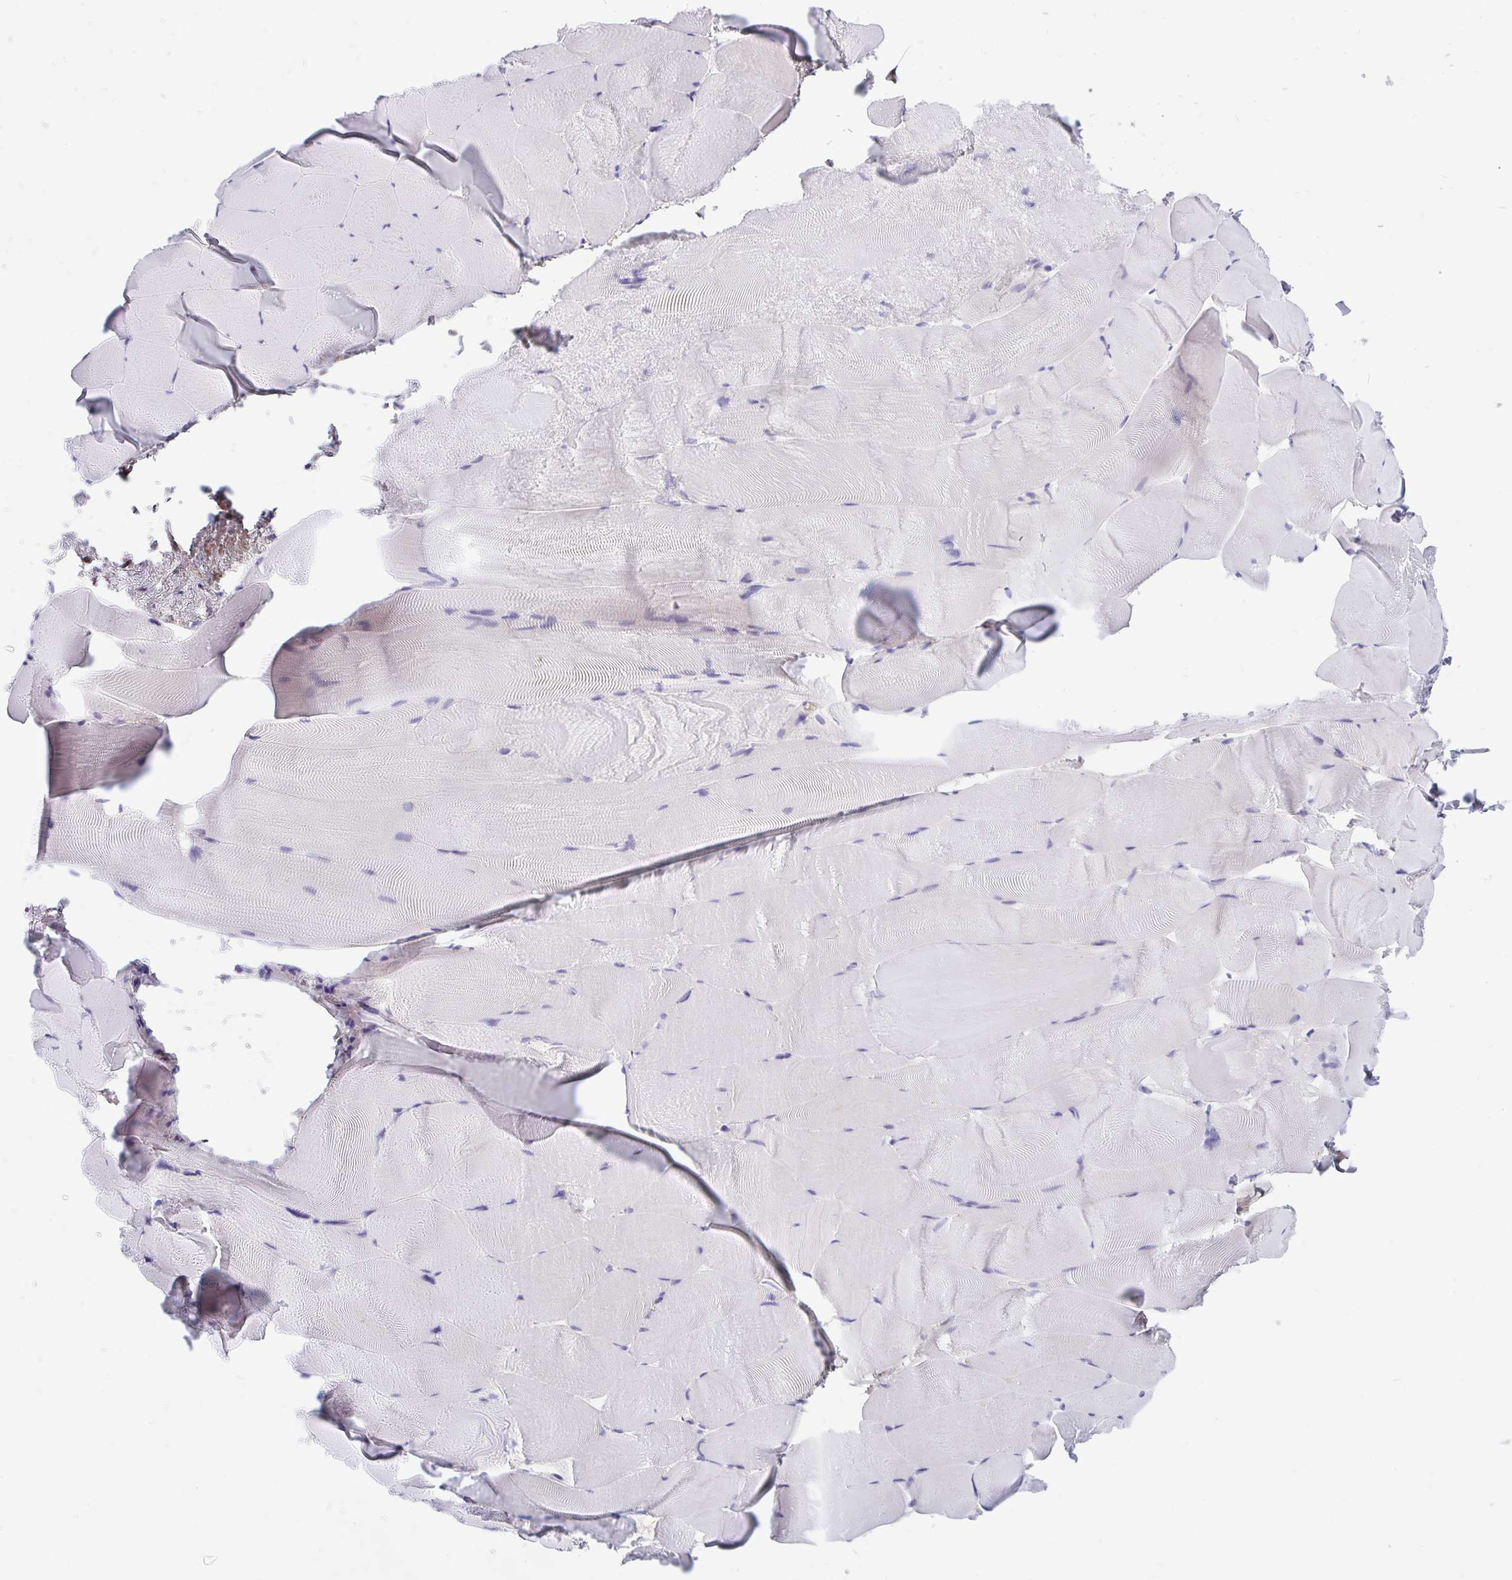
{"staining": {"intensity": "negative", "quantity": "none", "location": "none"}, "tissue": "skeletal muscle", "cell_type": "Myocytes", "image_type": "normal", "snomed": [{"axis": "morphology", "description": "Normal tissue, NOS"}, {"axis": "topography", "description": "Skeletal muscle"}], "caption": "High magnification brightfield microscopy of unremarkable skeletal muscle stained with DAB (brown) and counterstained with hematoxylin (blue): myocytes show no significant expression.", "gene": "KIAA2013", "patient": {"sex": "female", "age": 64}}